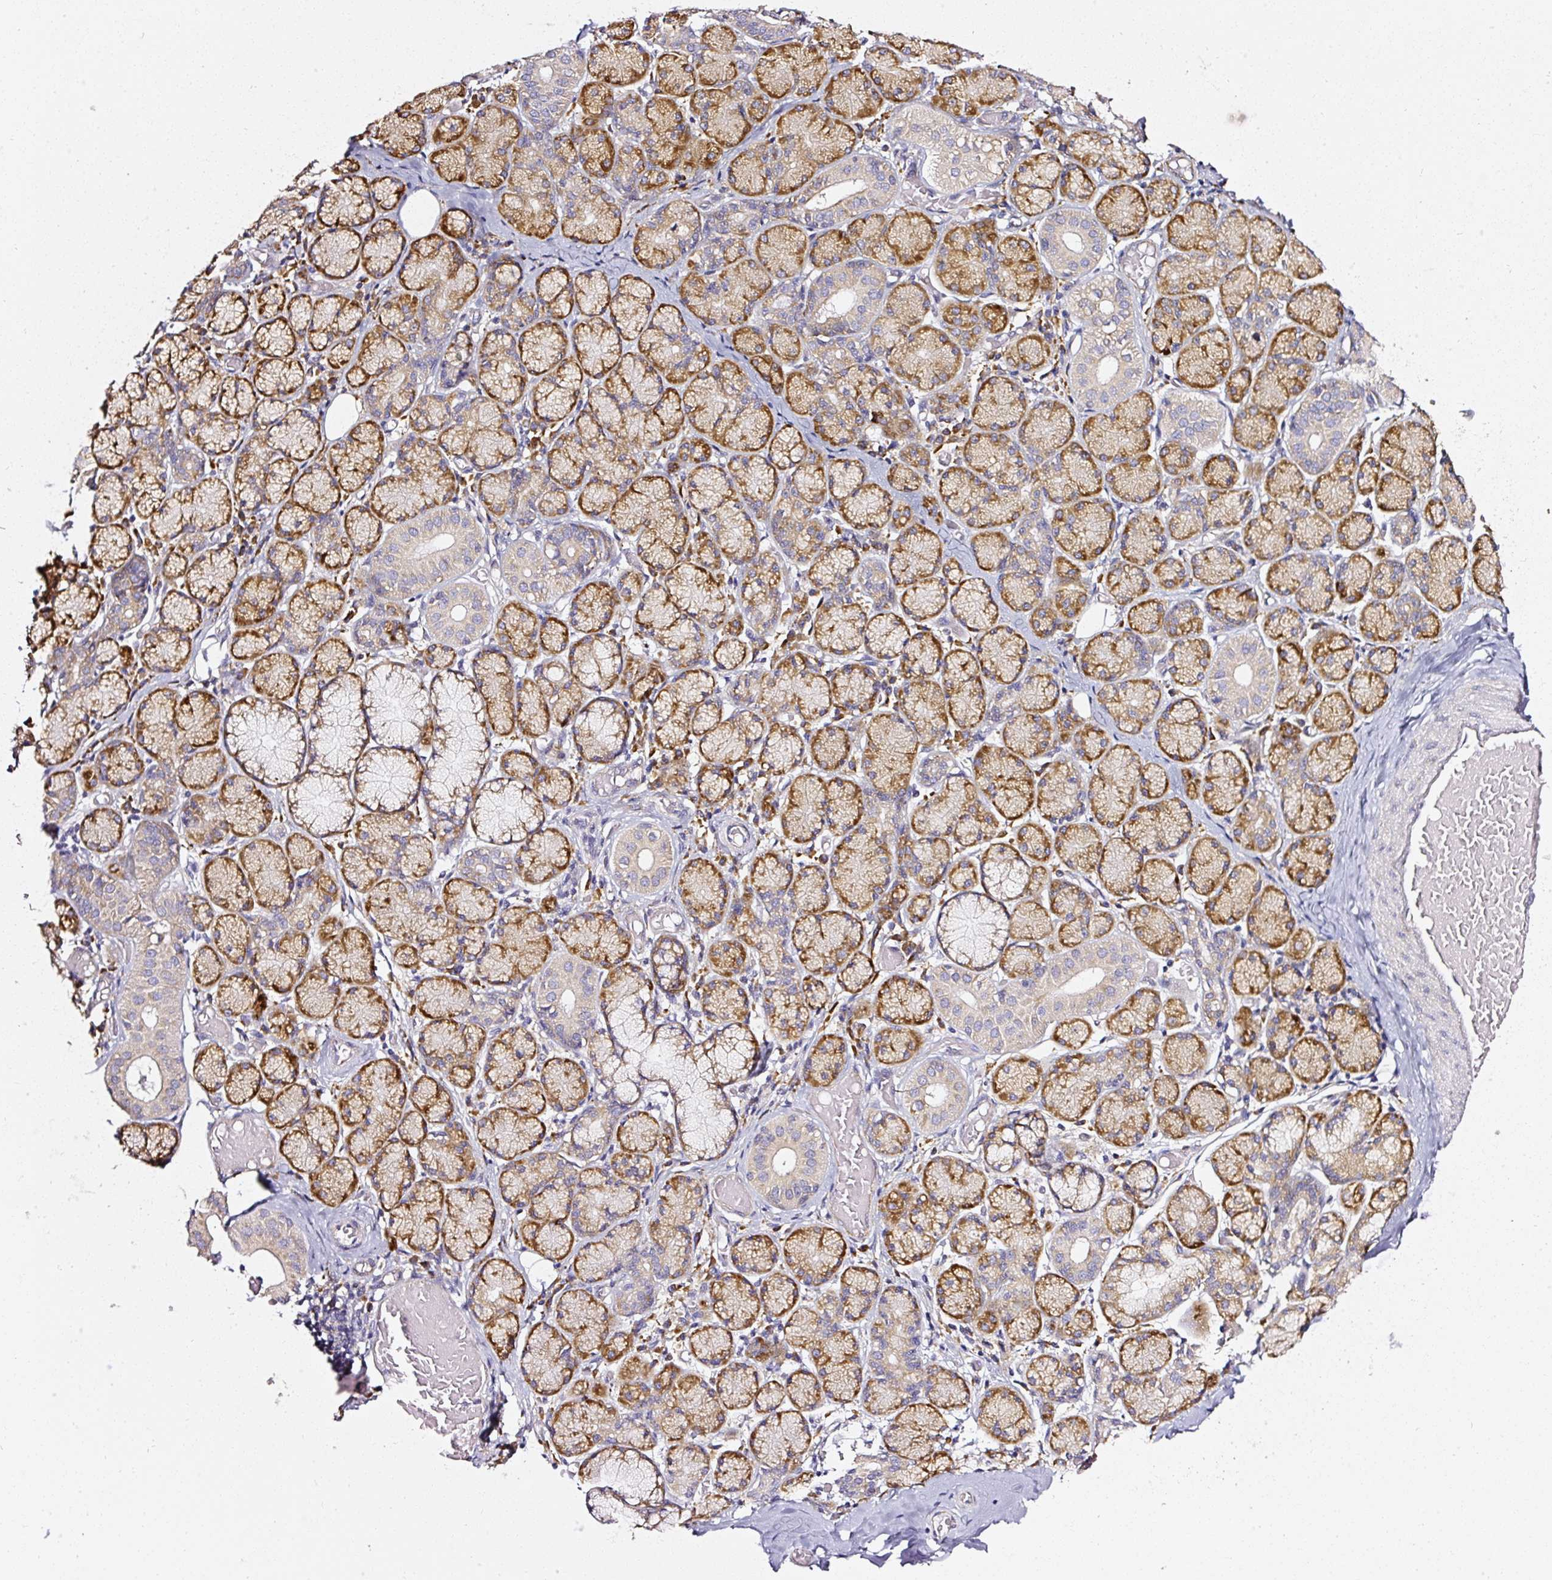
{"staining": {"intensity": "negative", "quantity": "none", "location": "none"}, "tissue": "adipose tissue", "cell_type": "Adipocytes", "image_type": "normal", "snomed": [{"axis": "morphology", "description": "Normal tissue, NOS"}, {"axis": "topography", "description": "Salivary gland"}, {"axis": "topography", "description": "Peripheral nerve tissue"}], "caption": "This micrograph is of normal adipose tissue stained with immunohistochemistry (IHC) to label a protein in brown with the nuclei are counter-stained blue. There is no expression in adipocytes. (DAB immunohistochemistry (IHC) with hematoxylin counter stain).", "gene": "RPL10A", "patient": {"sex": "female", "age": 24}}